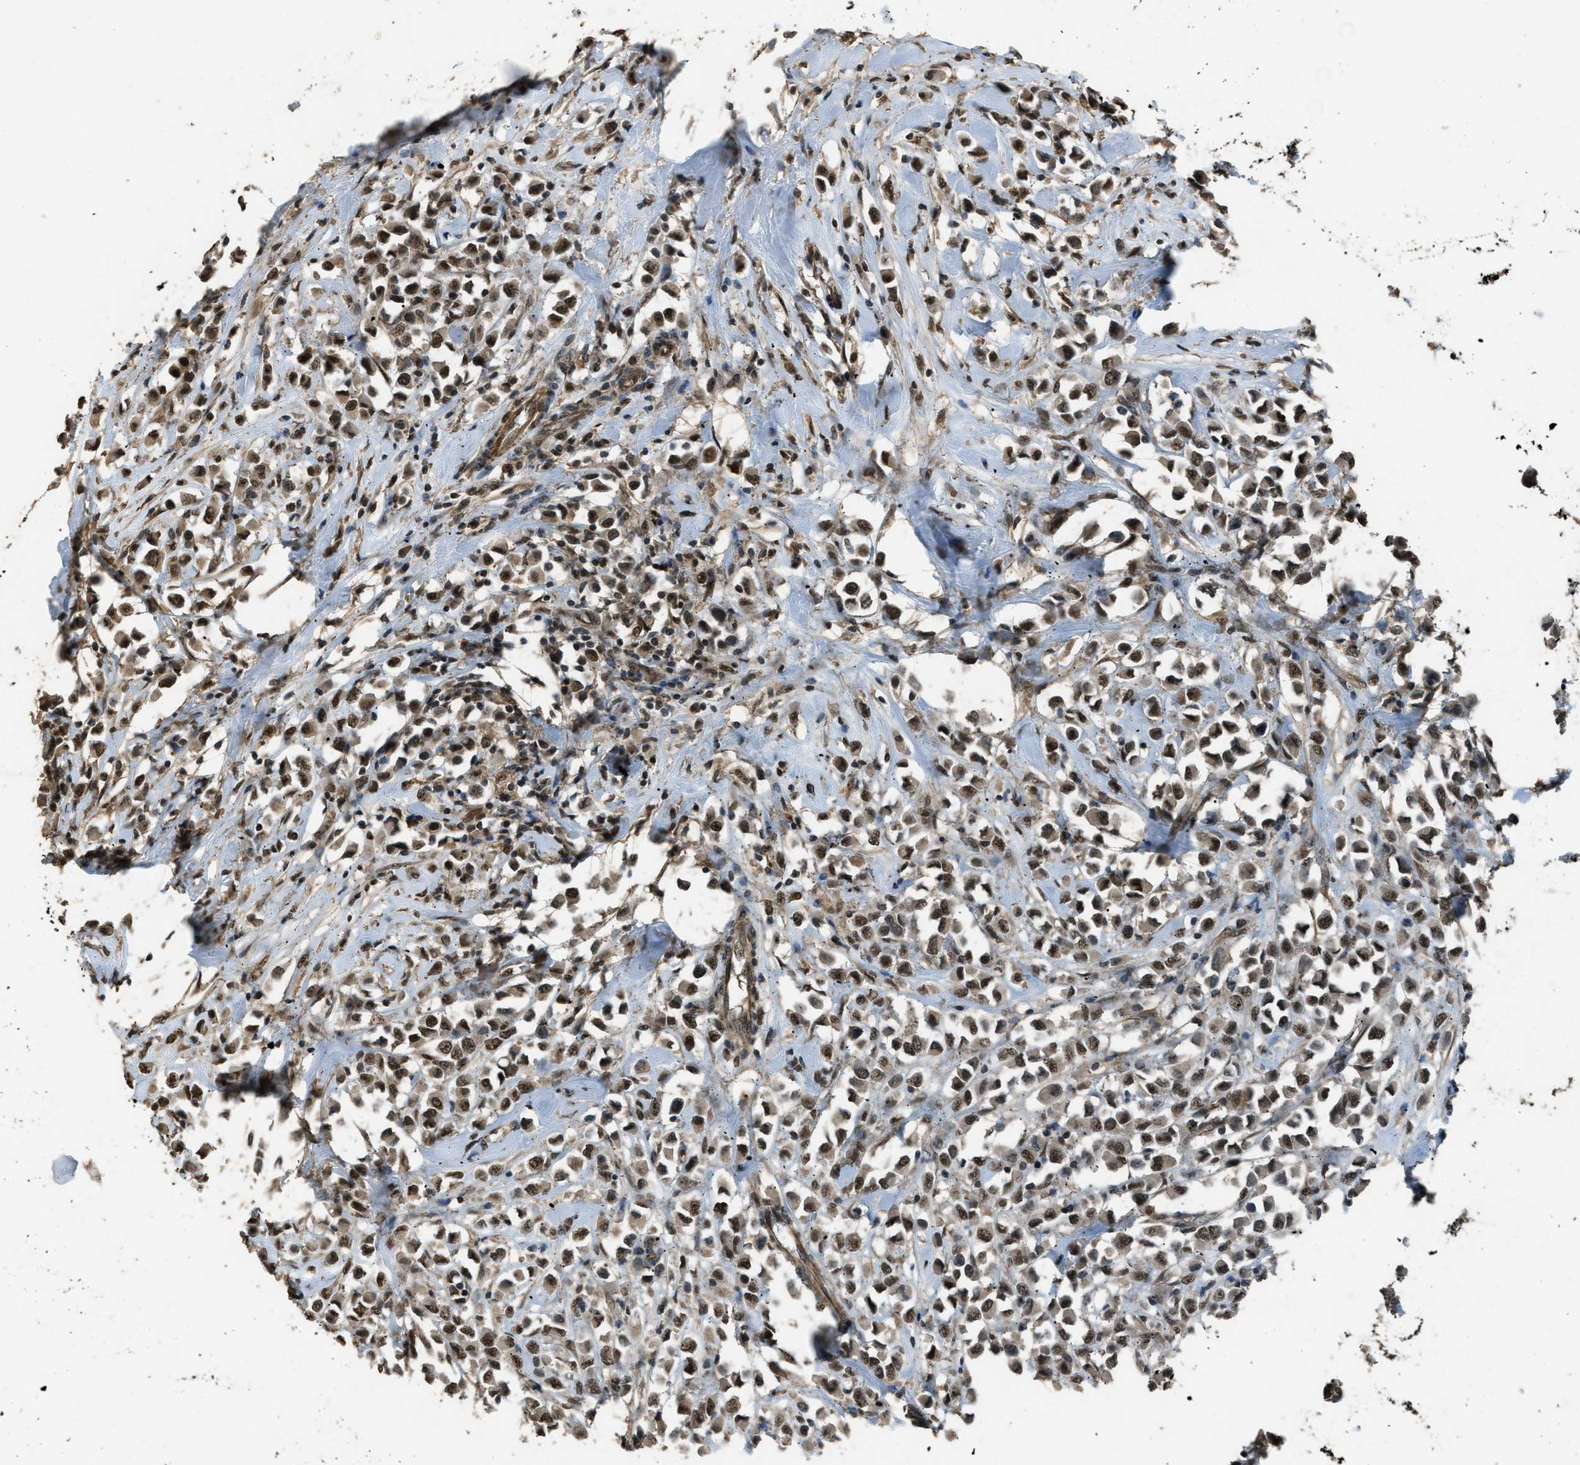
{"staining": {"intensity": "strong", "quantity": ">75%", "location": "nuclear"}, "tissue": "breast cancer", "cell_type": "Tumor cells", "image_type": "cancer", "snomed": [{"axis": "morphology", "description": "Duct carcinoma"}, {"axis": "topography", "description": "Breast"}], "caption": "Brown immunohistochemical staining in human breast cancer (intraductal carcinoma) reveals strong nuclear positivity in approximately >75% of tumor cells.", "gene": "SERTAD2", "patient": {"sex": "female", "age": 61}}